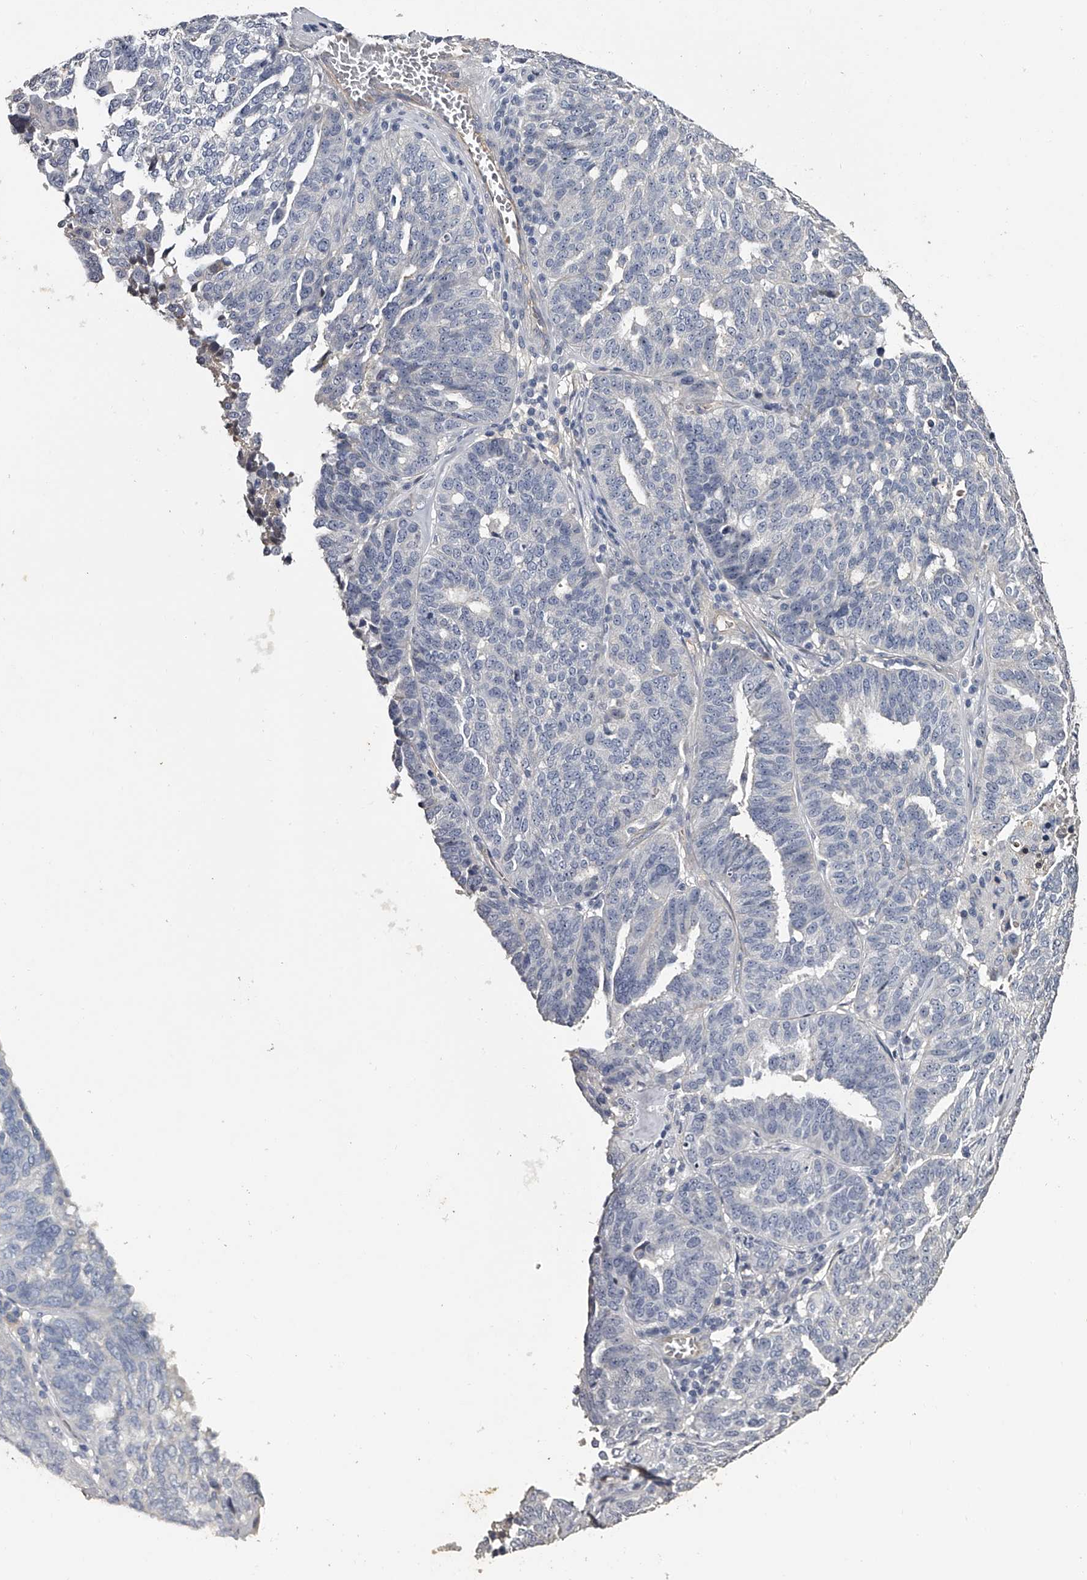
{"staining": {"intensity": "negative", "quantity": "none", "location": "none"}, "tissue": "ovarian cancer", "cell_type": "Tumor cells", "image_type": "cancer", "snomed": [{"axis": "morphology", "description": "Cystadenocarcinoma, serous, NOS"}, {"axis": "topography", "description": "Ovary"}], "caption": "Serous cystadenocarcinoma (ovarian) stained for a protein using IHC demonstrates no positivity tumor cells.", "gene": "MDN1", "patient": {"sex": "female", "age": 59}}